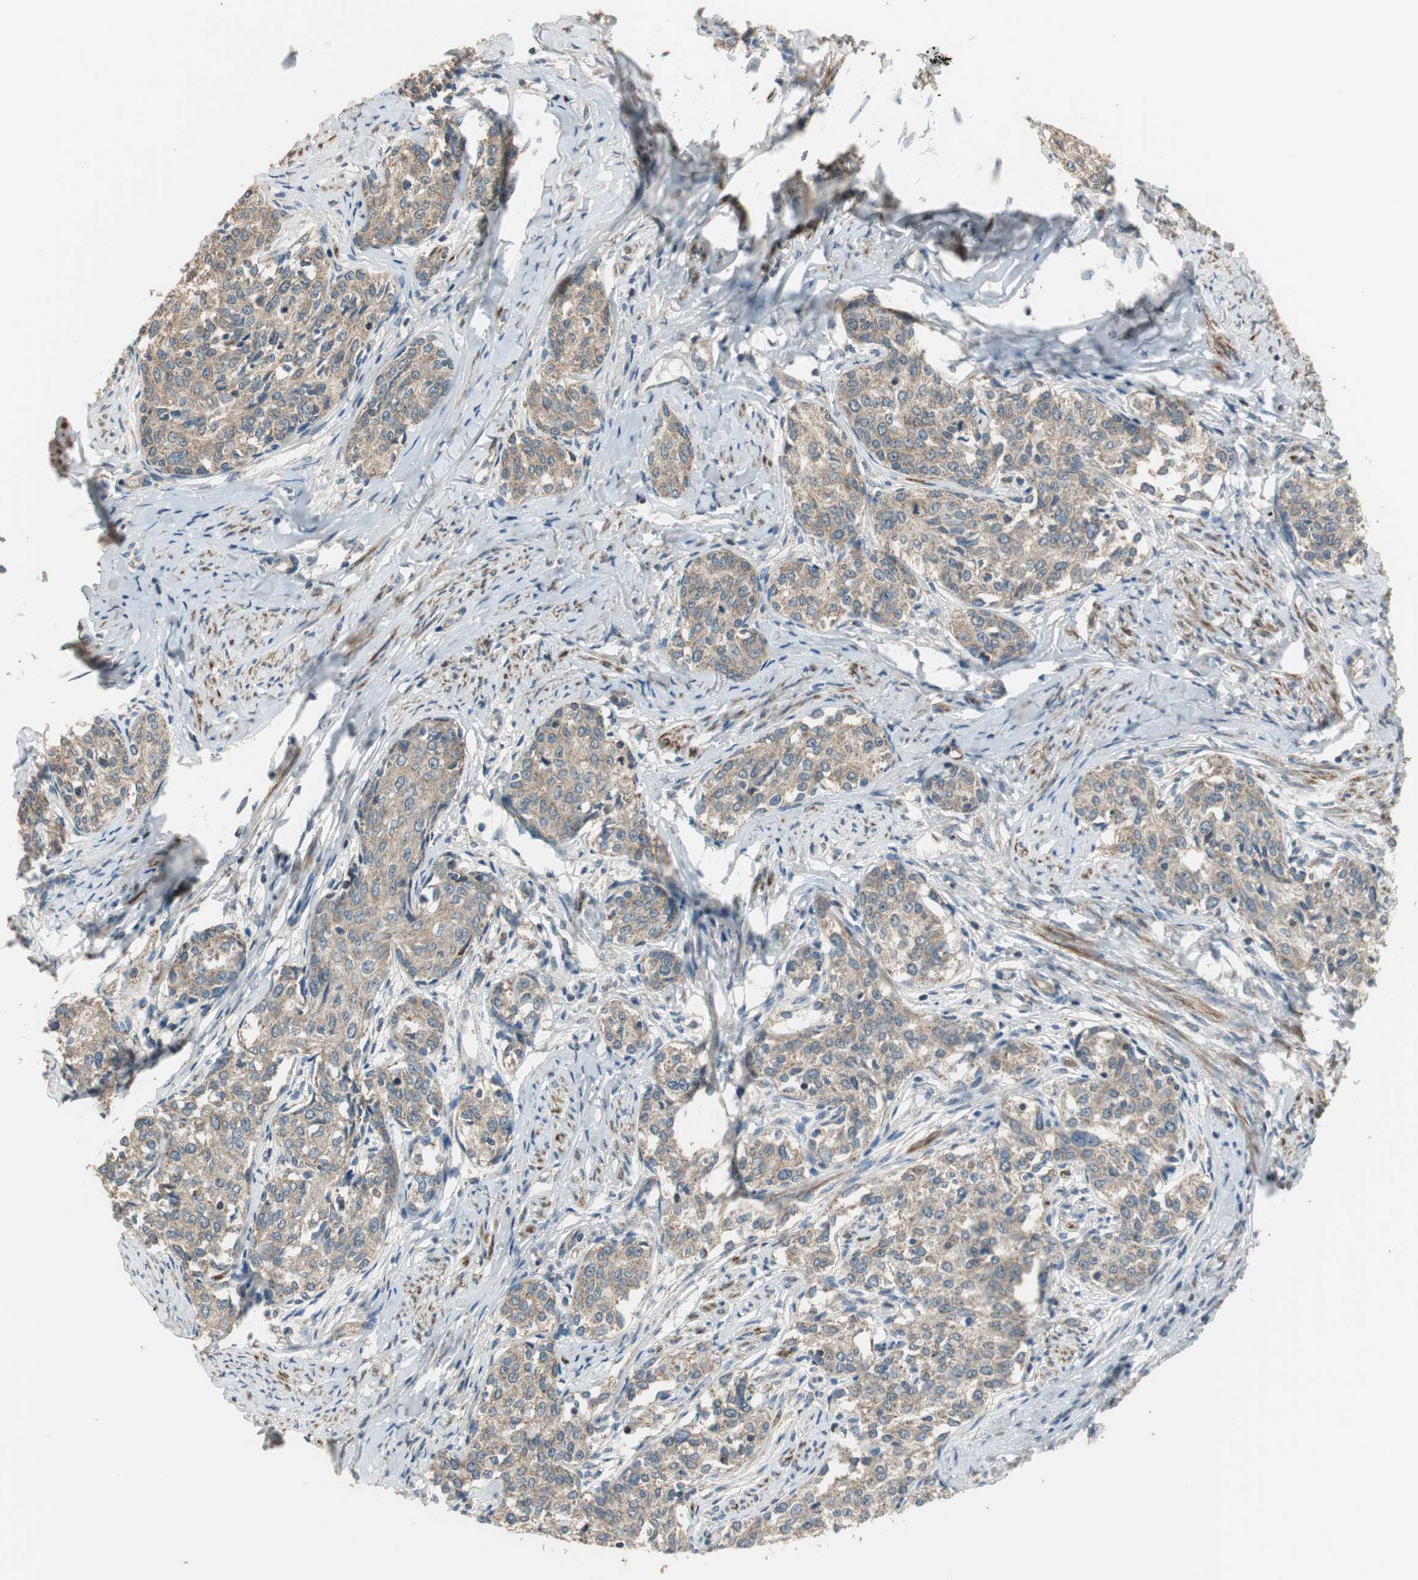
{"staining": {"intensity": "weak", "quantity": ">75%", "location": "cytoplasmic/membranous"}, "tissue": "cervical cancer", "cell_type": "Tumor cells", "image_type": "cancer", "snomed": [{"axis": "morphology", "description": "Squamous cell carcinoma, NOS"}, {"axis": "morphology", "description": "Adenocarcinoma, NOS"}, {"axis": "topography", "description": "Cervix"}], "caption": "About >75% of tumor cells in cervical cancer (squamous cell carcinoma) demonstrate weak cytoplasmic/membranous protein staining as visualized by brown immunohistochemical staining.", "gene": "MSTO1", "patient": {"sex": "female", "age": 52}}